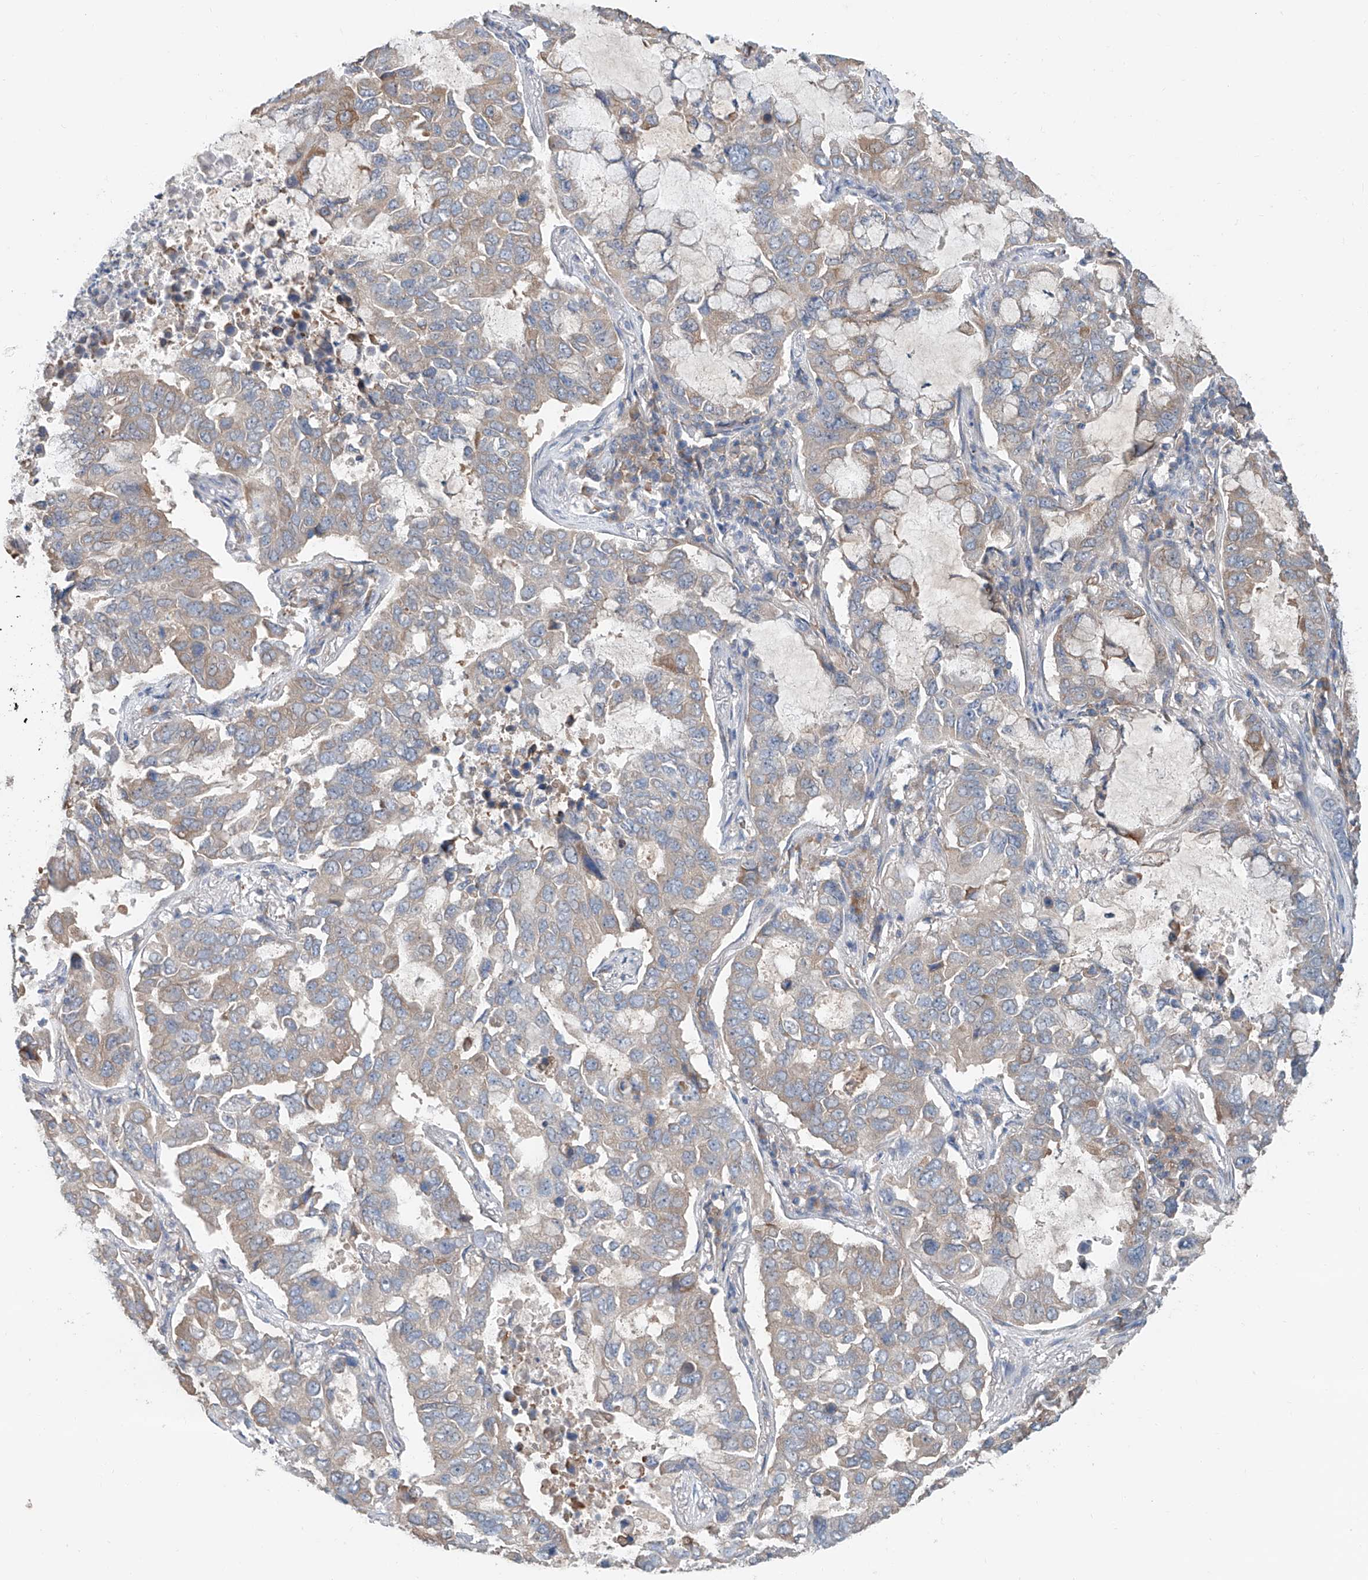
{"staining": {"intensity": "moderate", "quantity": "<25%", "location": "cytoplasmic/membranous"}, "tissue": "lung cancer", "cell_type": "Tumor cells", "image_type": "cancer", "snomed": [{"axis": "morphology", "description": "Adenocarcinoma, NOS"}, {"axis": "topography", "description": "Lung"}], "caption": "A low amount of moderate cytoplasmic/membranous staining is appreciated in approximately <25% of tumor cells in lung adenocarcinoma tissue.", "gene": "KCNK10", "patient": {"sex": "male", "age": 64}}